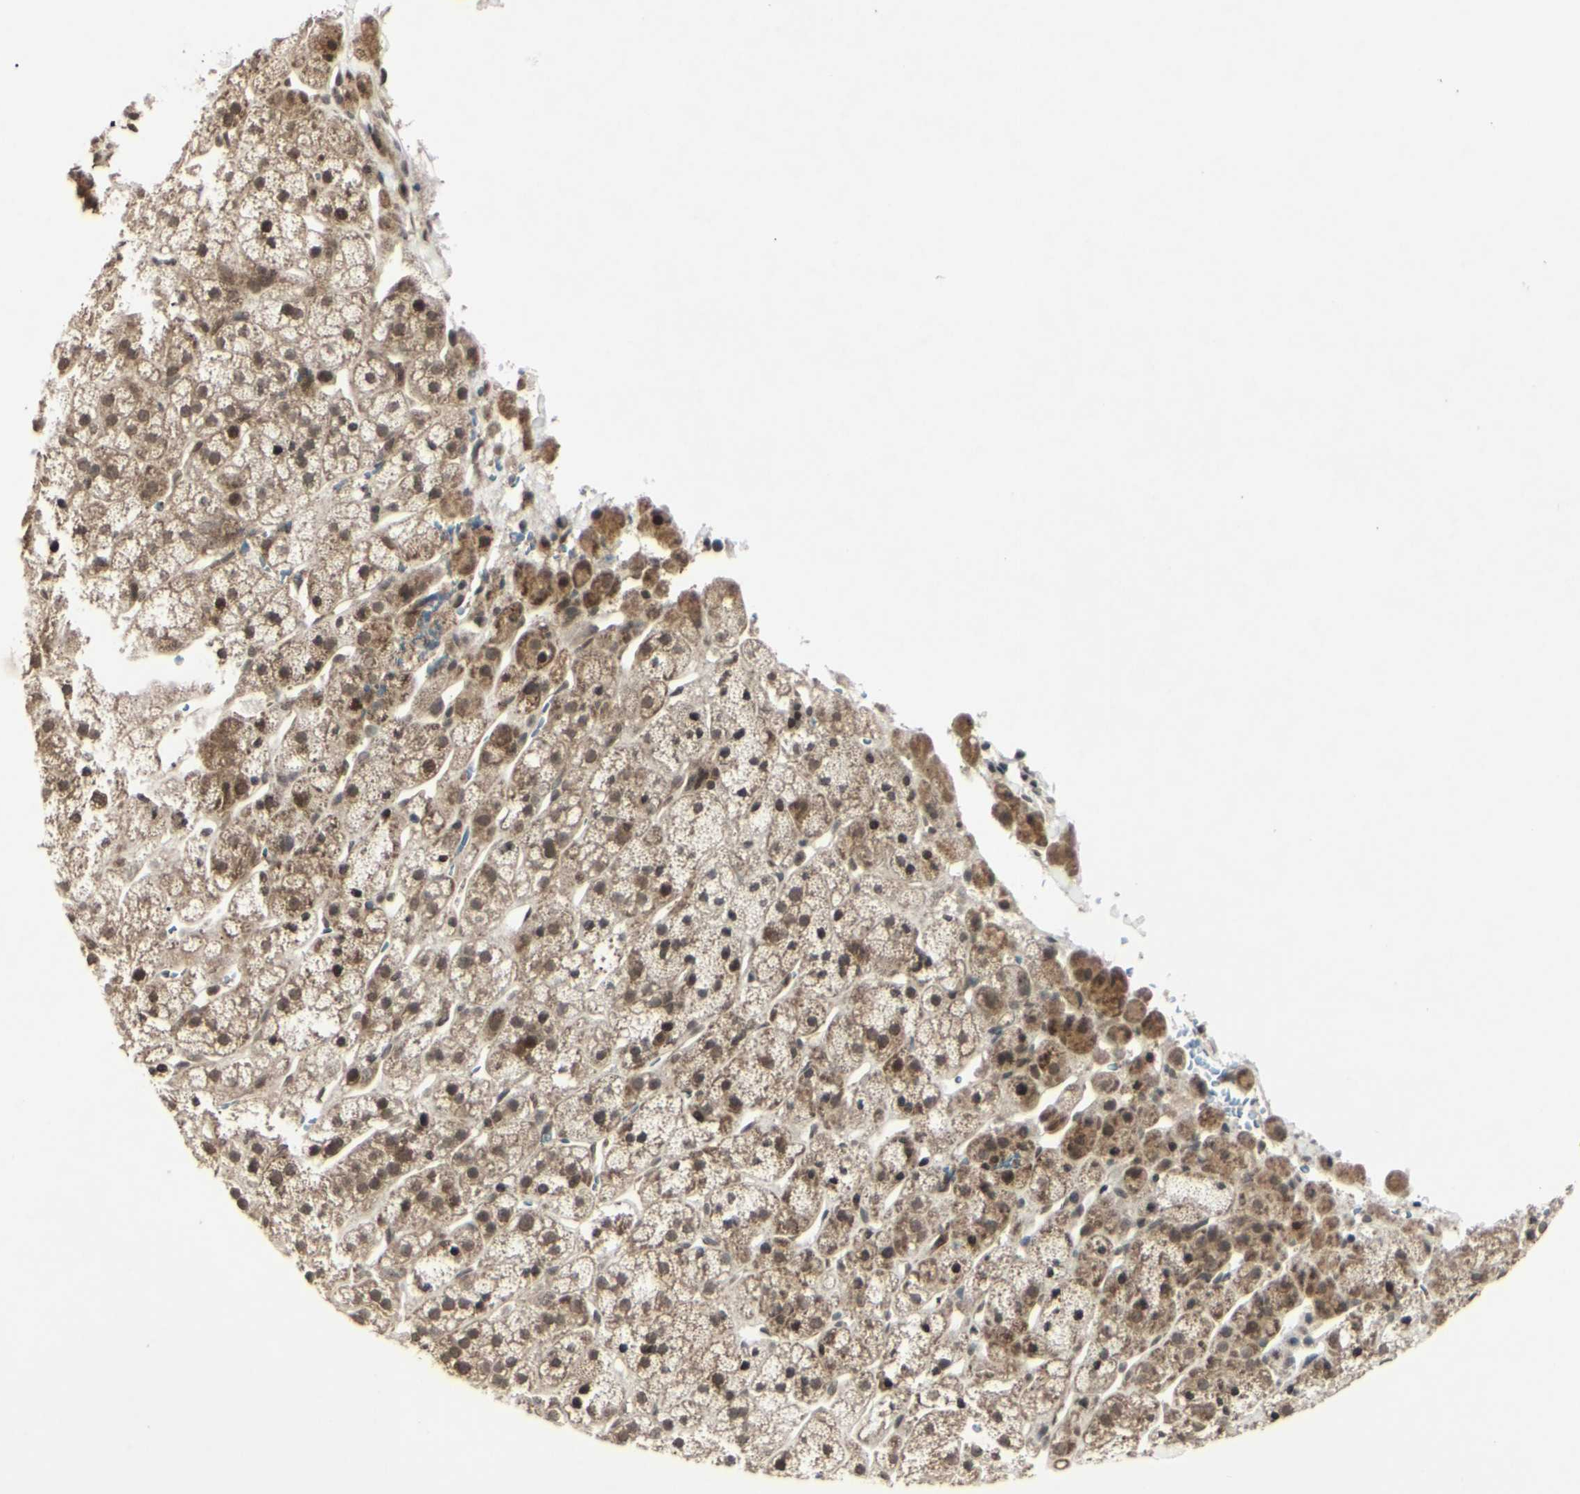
{"staining": {"intensity": "moderate", "quantity": ">75%", "location": "cytoplasmic/membranous,nuclear"}, "tissue": "adrenal gland", "cell_type": "Glandular cells", "image_type": "normal", "snomed": [{"axis": "morphology", "description": "Normal tissue, NOS"}, {"axis": "topography", "description": "Adrenal gland"}], "caption": "Benign adrenal gland was stained to show a protein in brown. There is medium levels of moderate cytoplasmic/membranous,nuclear staining in about >75% of glandular cells. Nuclei are stained in blue.", "gene": "BLNK", "patient": {"sex": "male", "age": 56}}